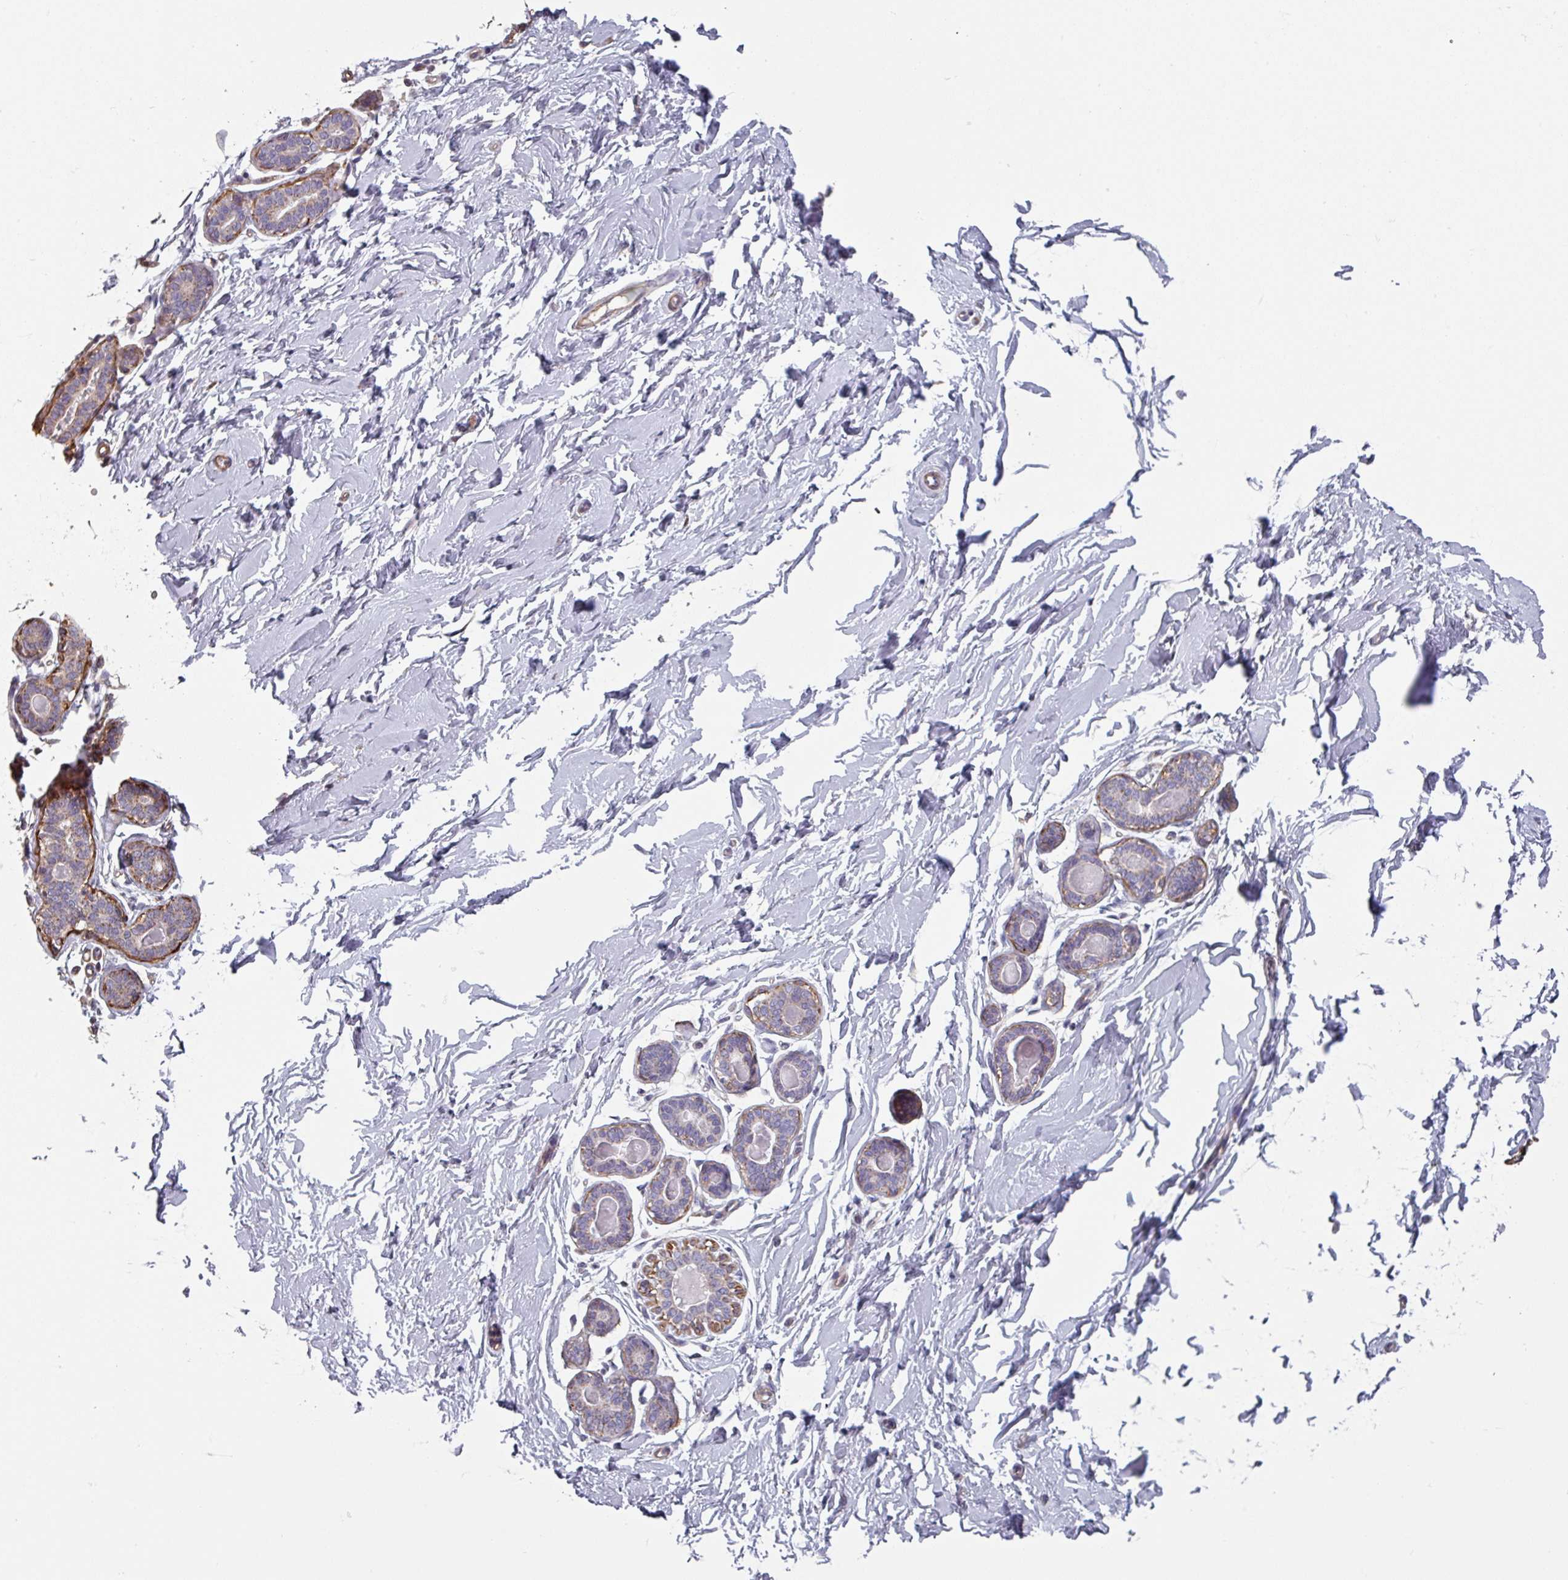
{"staining": {"intensity": "negative", "quantity": "none", "location": "none"}, "tissue": "breast", "cell_type": "Adipocytes", "image_type": "normal", "snomed": [{"axis": "morphology", "description": "Normal tissue, NOS"}, {"axis": "topography", "description": "Breast"}], "caption": "An IHC image of unremarkable breast is shown. There is no staining in adipocytes of breast. (DAB IHC with hematoxylin counter stain).", "gene": "GSTA1", "patient": {"sex": "female", "age": 23}}